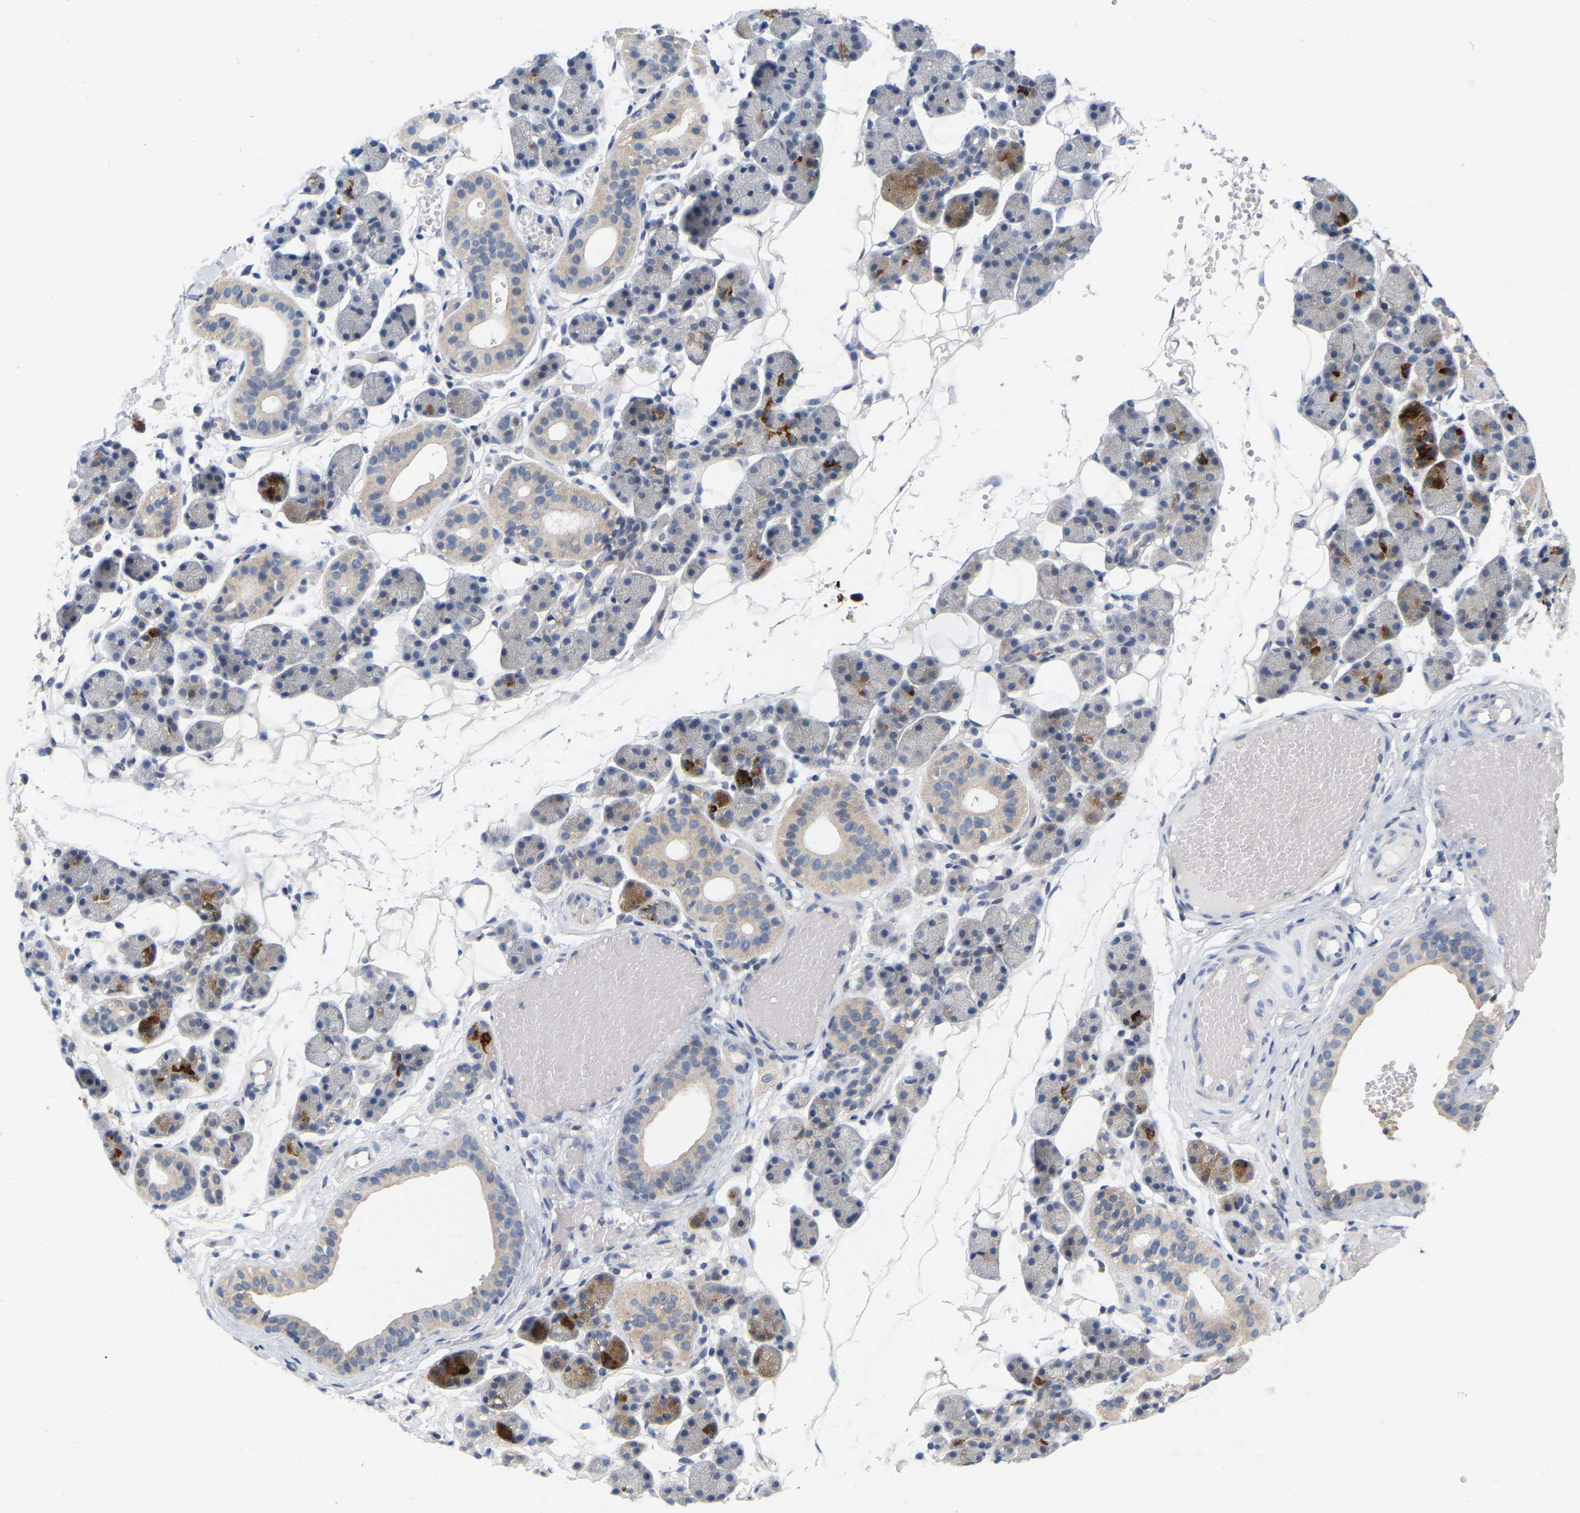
{"staining": {"intensity": "strong", "quantity": "<25%", "location": "cytoplasmic/membranous"}, "tissue": "salivary gland", "cell_type": "Glandular cells", "image_type": "normal", "snomed": [{"axis": "morphology", "description": "Normal tissue, NOS"}, {"axis": "topography", "description": "Salivary gland"}], "caption": "A photomicrograph of salivary gland stained for a protein demonstrates strong cytoplasmic/membranous brown staining in glandular cells.", "gene": "WIPI2", "patient": {"sex": "female", "age": 33}}